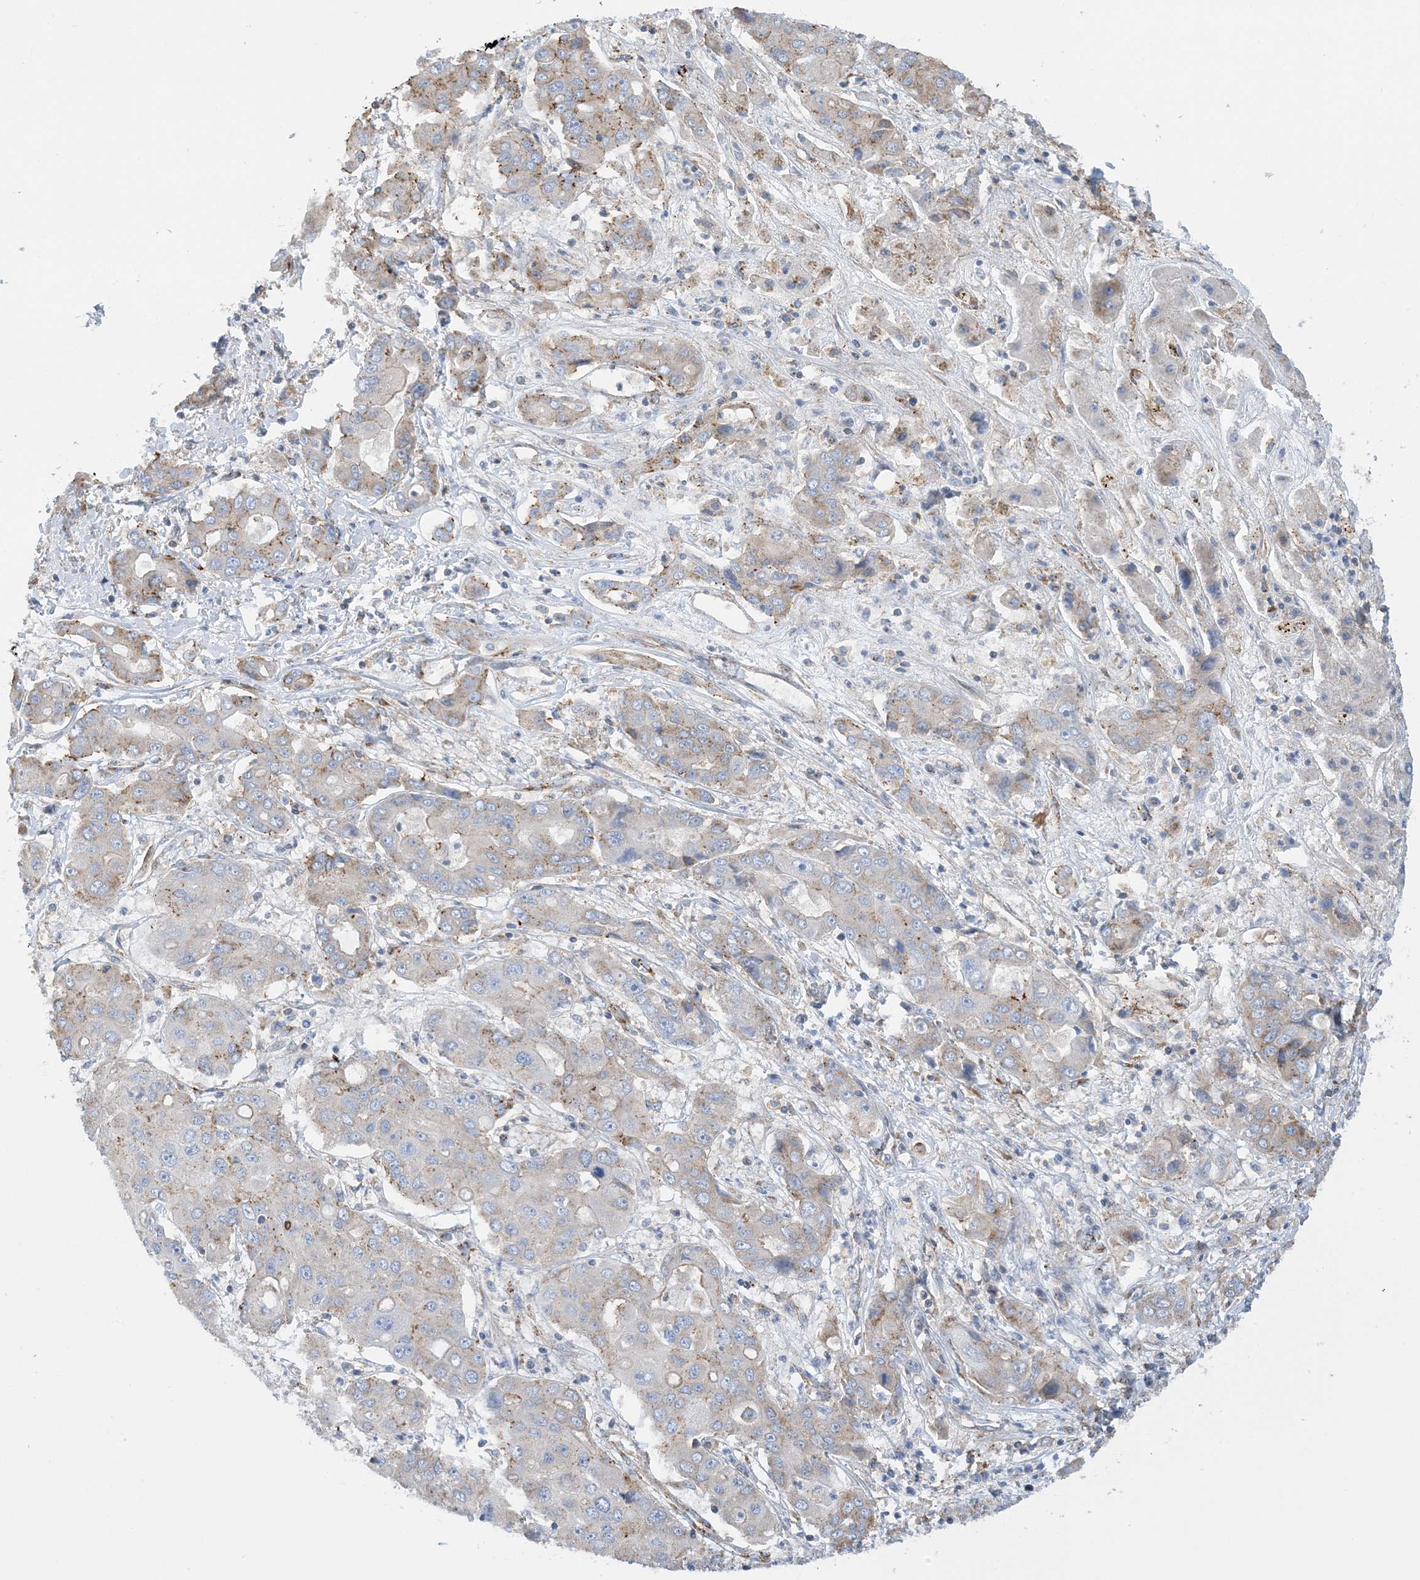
{"staining": {"intensity": "weak", "quantity": "25%-75%", "location": "cytoplasmic/membranous"}, "tissue": "liver cancer", "cell_type": "Tumor cells", "image_type": "cancer", "snomed": [{"axis": "morphology", "description": "Cholangiocarcinoma"}, {"axis": "topography", "description": "Liver"}], "caption": "This image displays IHC staining of liver cholangiocarcinoma, with low weak cytoplasmic/membranous staining in approximately 25%-75% of tumor cells.", "gene": "CALHM5", "patient": {"sex": "male", "age": 67}}